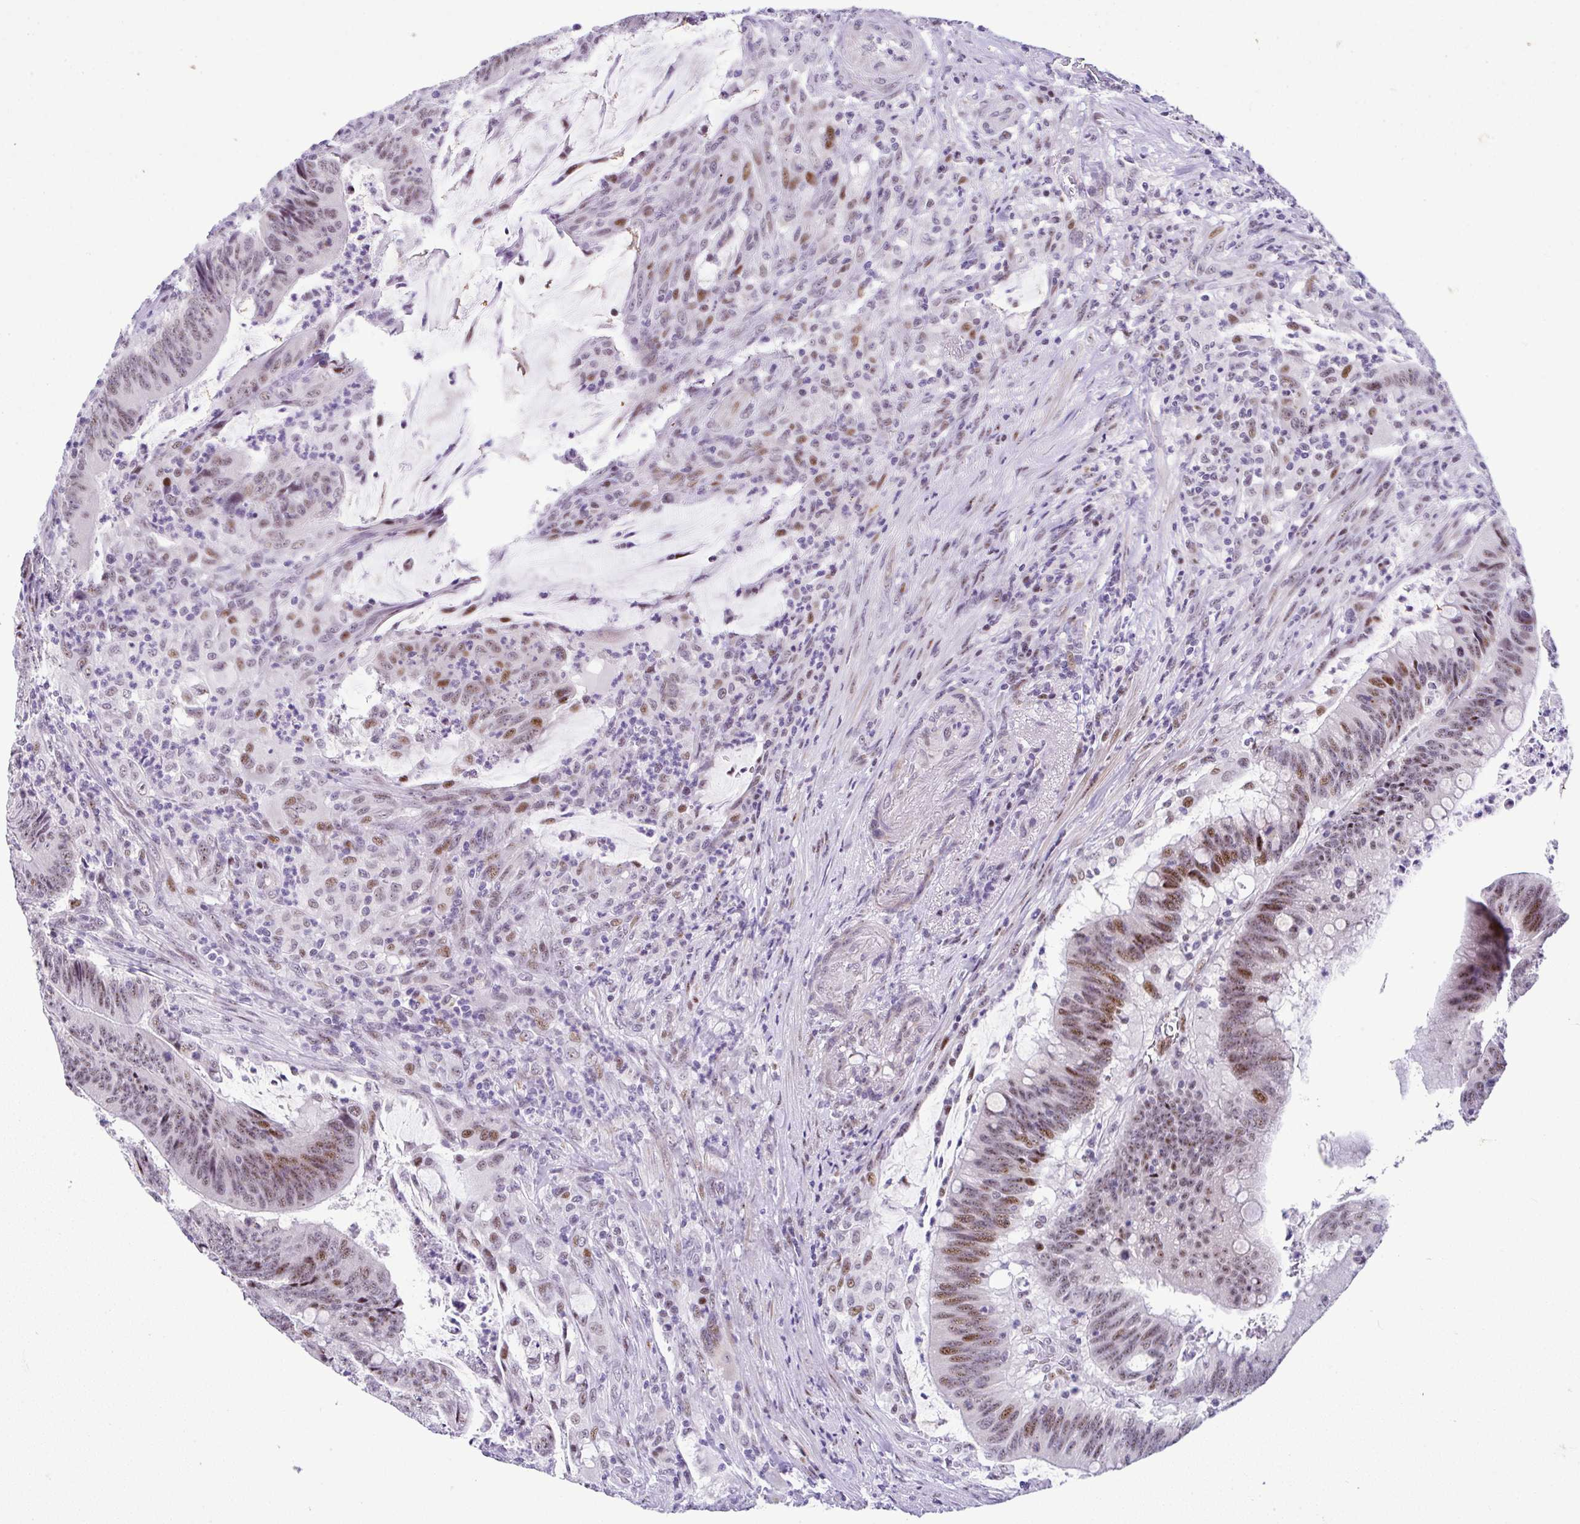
{"staining": {"intensity": "moderate", "quantity": "25%-75%", "location": "nuclear"}, "tissue": "colorectal cancer", "cell_type": "Tumor cells", "image_type": "cancer", "snomed": [{"axis": "morphology", "description": "Adenocarcinoma, NOS"}, {"axis": "topography", "description": "Colon"}], "caption": "IHC micrograph of neoplastic tissue: human adenocarcinoma (colorectal) stained using immunohistochemistry demonstrates medium levels of moderate protein expression localized specifically in the nuclear of tumor cells, appearing as a nuclear brown color.", "gene": "NR1D2", "patient": {"sex": "female", "age": 87}}